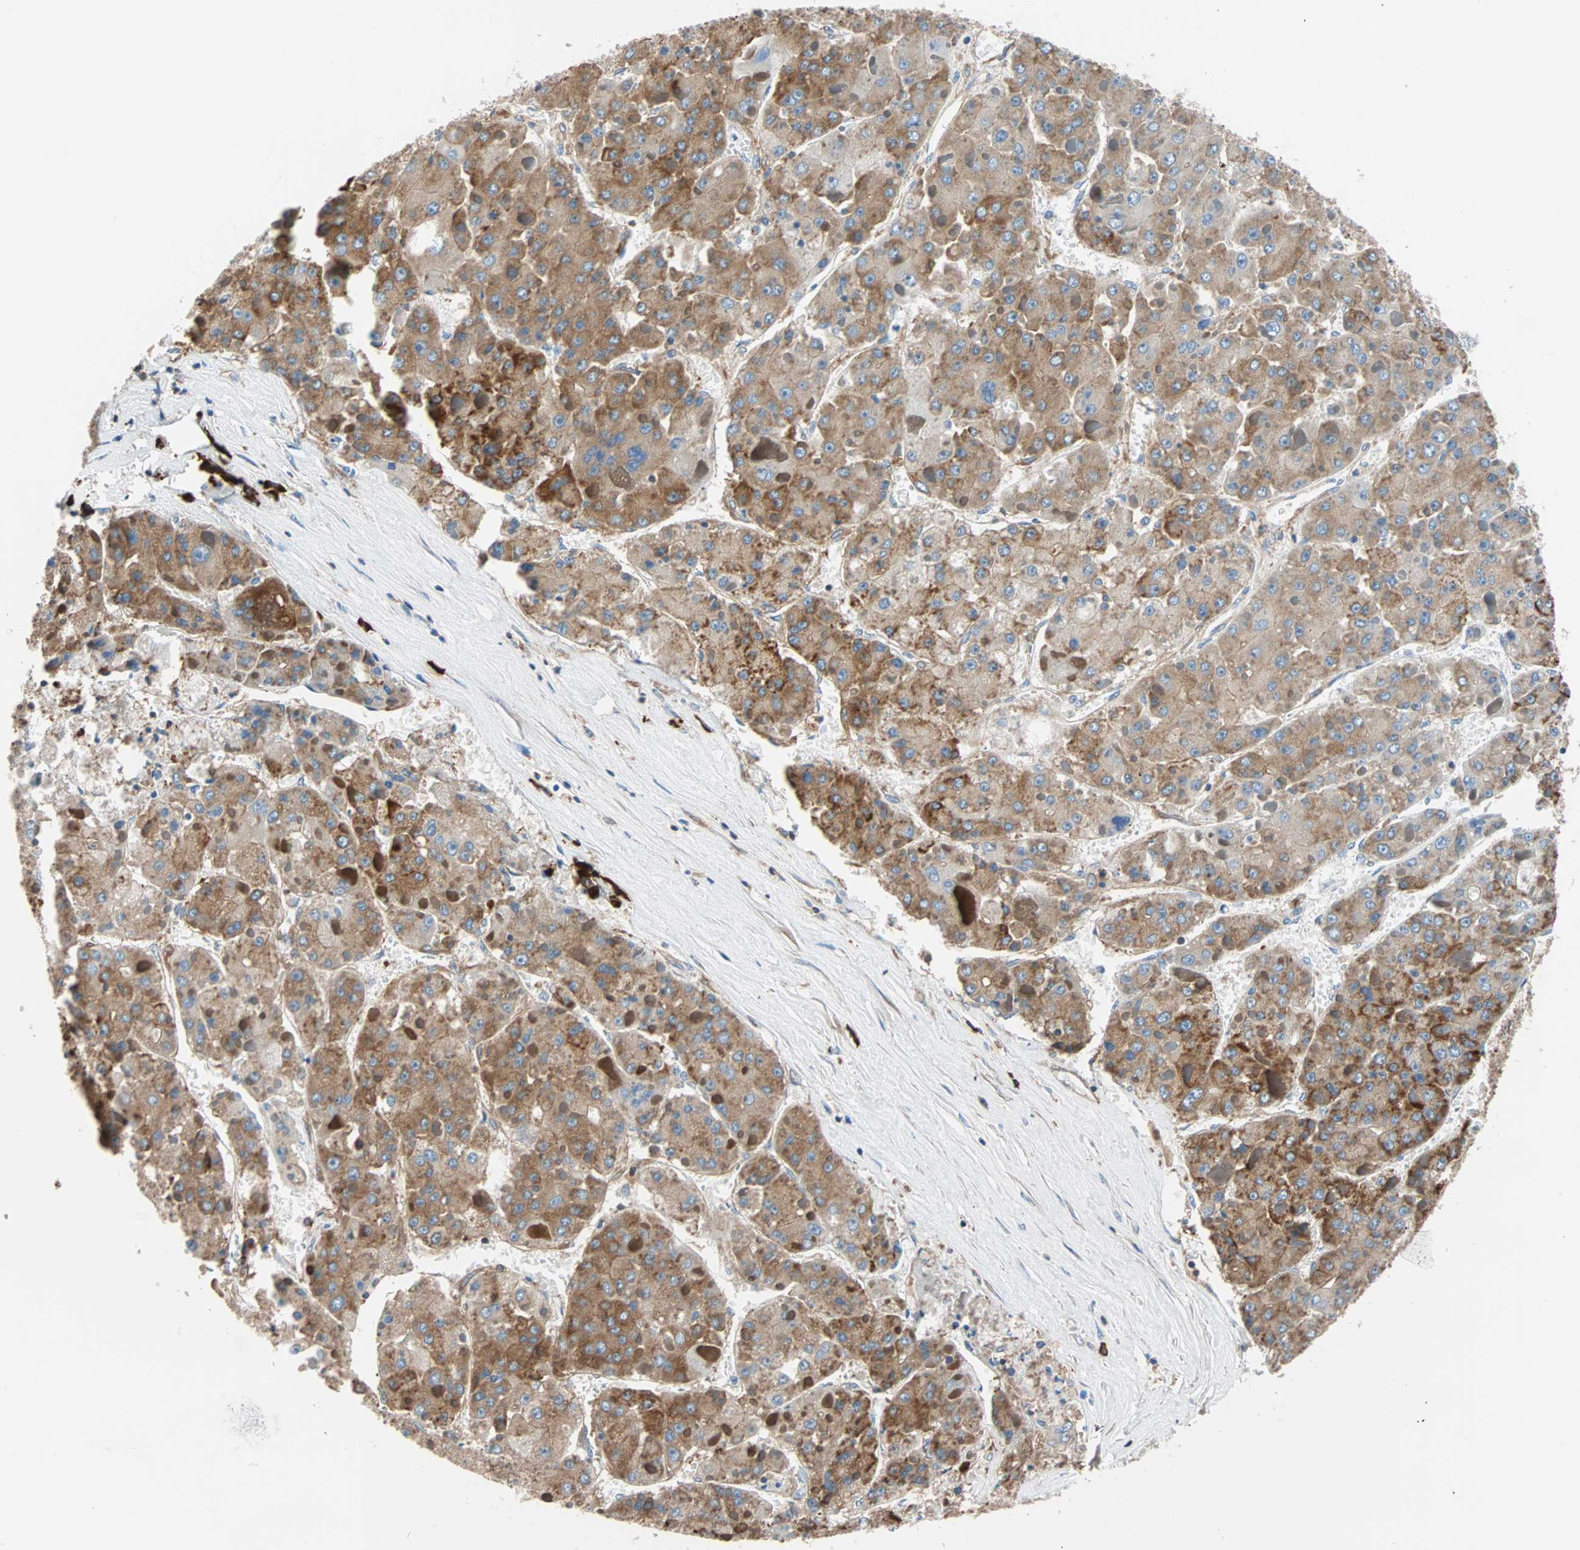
{"staining": {"intensity": "strong", "quantity": ">75%", "location": "cytoplasmic/membranous"}, "tissue": "liver cancer", "cell_type": "Tumor cells", "image_type": "cancer", "snomed": [{"axis": "morphology", "description": "Carcinoma, Hepatocellular, NOS"}, {"axis": "topography", "description": "Liver"}], "caption": "Protein staining exhibits strong cytoplasmic/membranous positivity in about >75% of tumor cells in liver hepatocellular carcinoma.", "gene": "EEF2", "patient": {"sex": "female", "age": 73}}